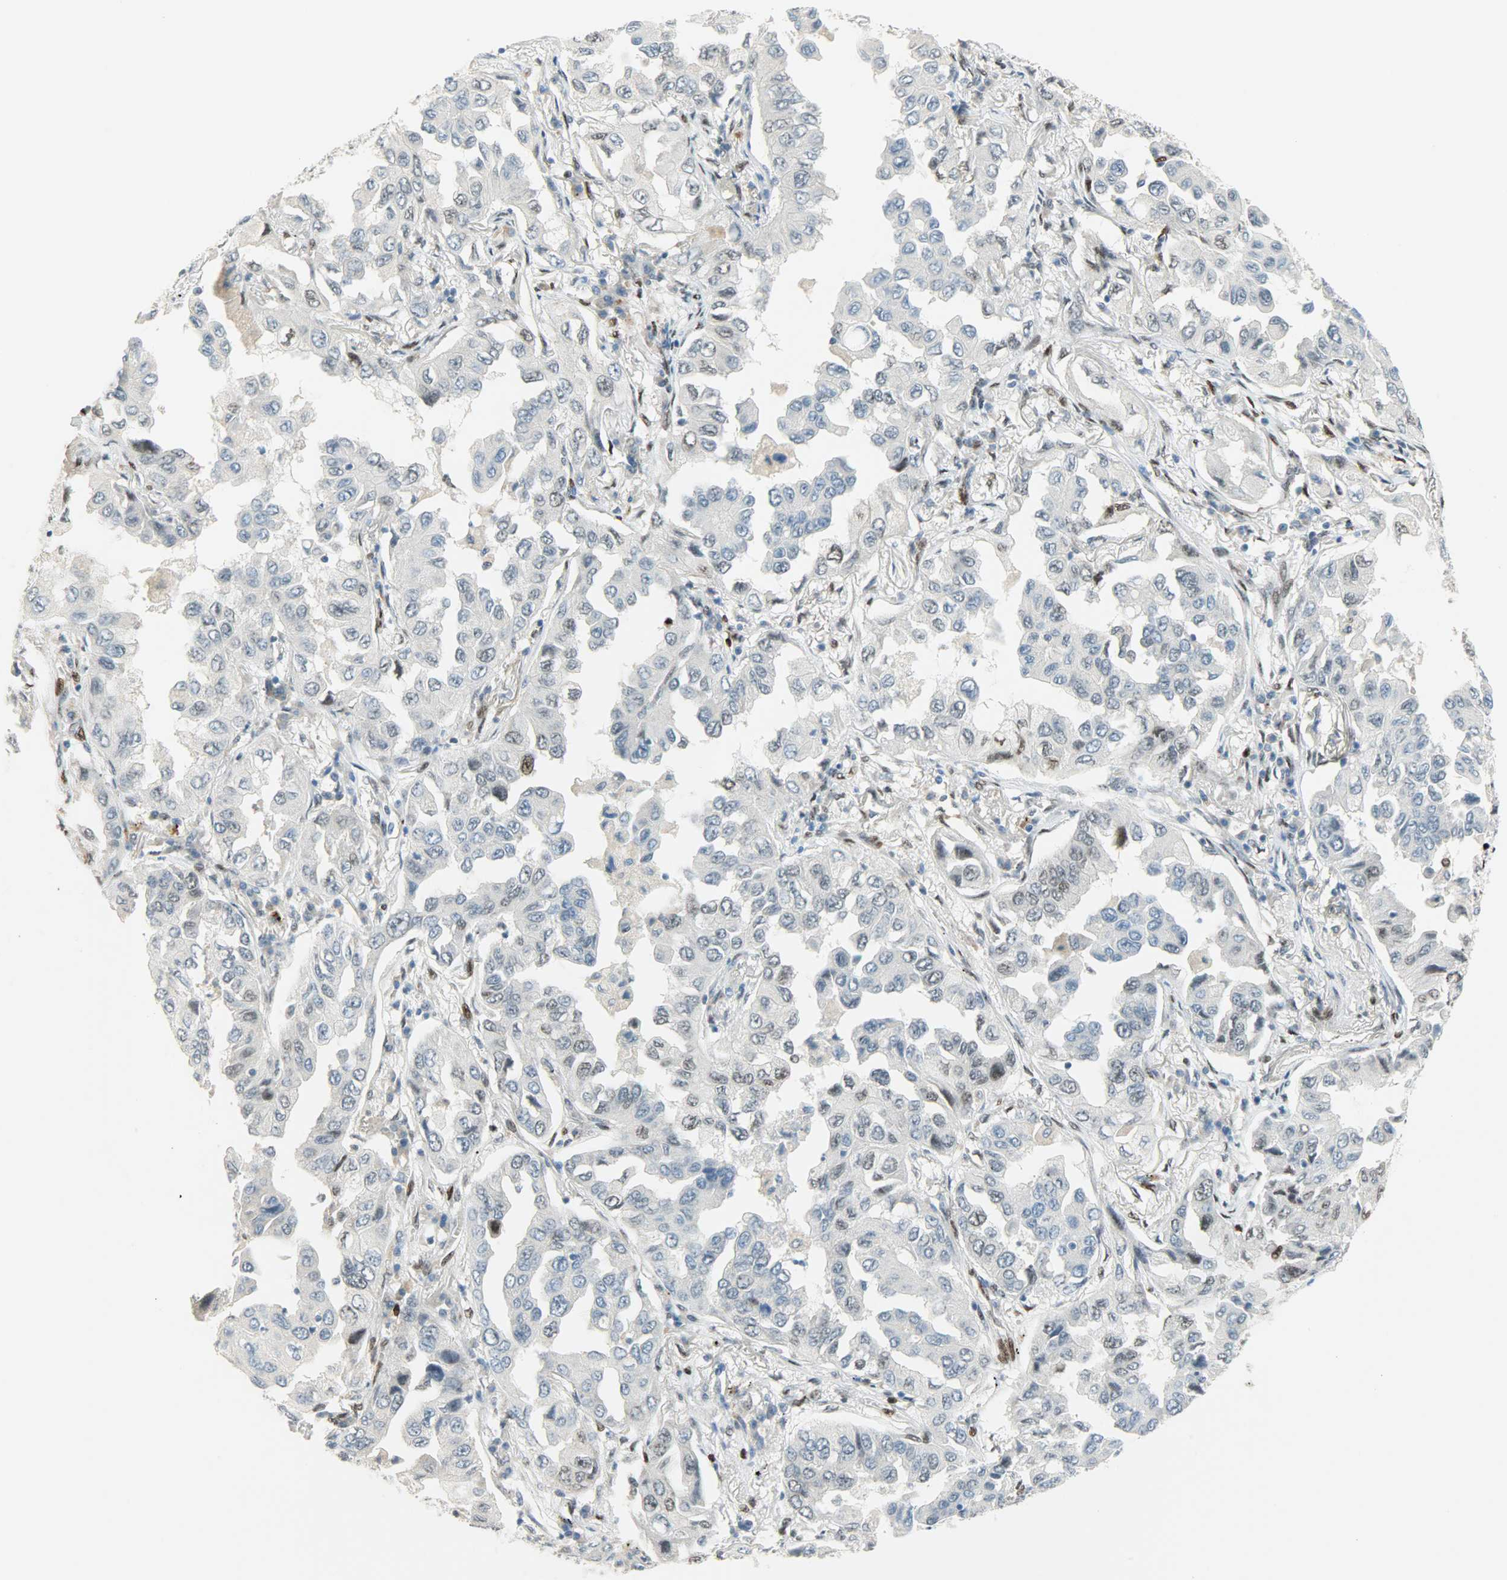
{"staining": {"intensity": "negative", "quantity": "none", "location": "none"}, "tissue": "lung cancer", "cell_type": "Tumor cells", "image_type": "cancer", "snomed": [{"axis": "morphology", "description": "Adenocarcinoma, NOS"}, {"axis": "topography", "description": "Lung"}], "caption": "Immunohistochemistry histopathology image of neoplastic tissue: adenocarcinoma (lung) stained with DAB shows no significant protein positivity in tumor cells.", "gene": "JUNB", "patient": {"sex": "female", "age": 65}}